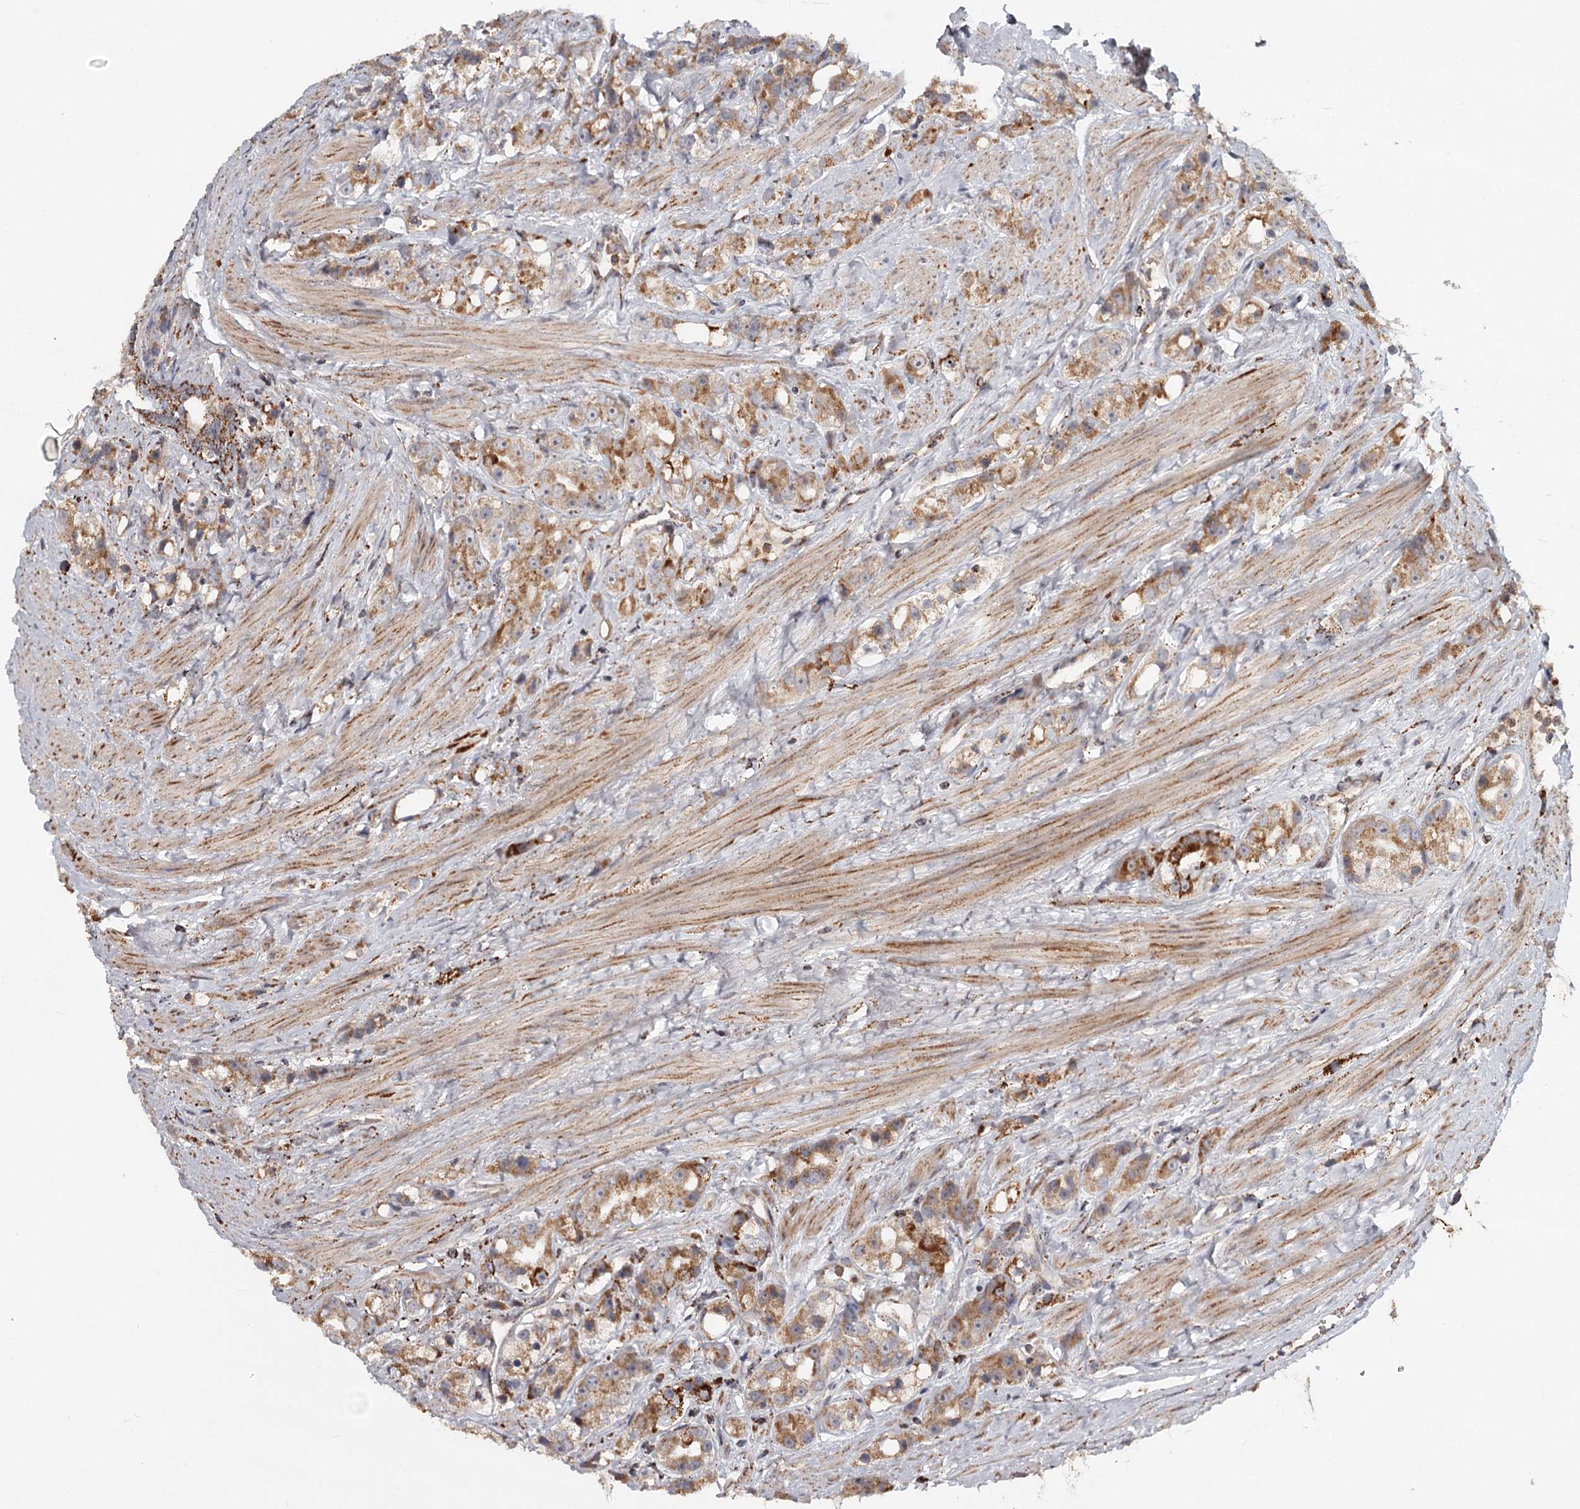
{"staining": {"intensity": "moderate", "quantity": ">75%", "location": "cytoplasmic/membranous"}, "tissue": "prostate cancer", "cell_type": "Tumor cells", "image_type": "cancer", "snomed": [{"axis": "morphology", "description": "Adenocarcinoma, NOS"}, {"axis": "topography", "description": "Prostate"}], "caption": "This photomicrograph shows immunohistochemistry (IHC) staining of adenocarcinoma (prostate), with medium moderate cytoplasmic/membranous positivity in approximately >75% of tumor cells.", "gene": "CDC123", "patient": {"sex": "male", "age": 79}}